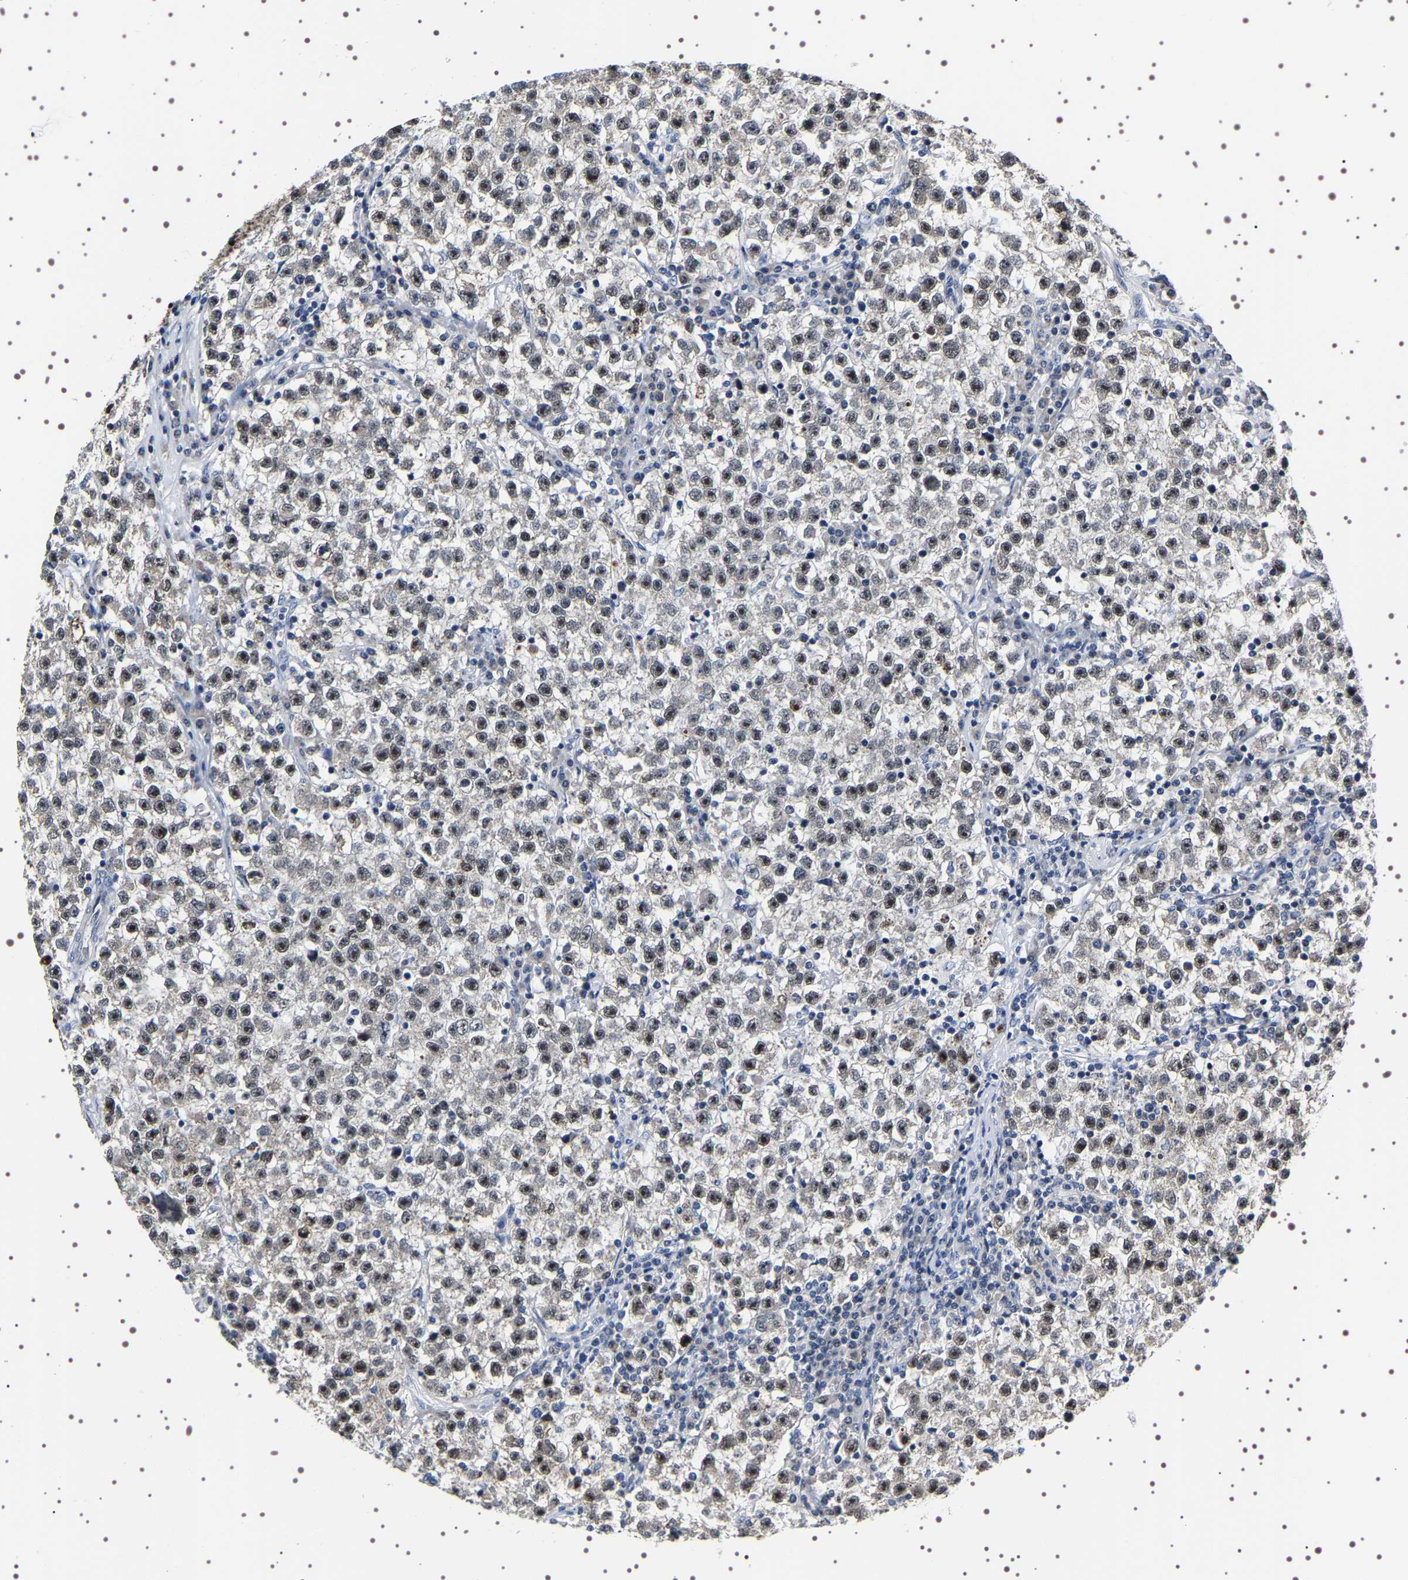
{"staining": {"intensity": "moderate", "quantity": "25%-75%", "location": "nuclear"}, "tissue": "testis cancer", "cell_type": "Tumor cells", "image_type": "cancer", "snomed": [{"axis": "morphology", "description": "Seminoma, NOS"}, {"axis": "topography", "description": "Testis"}], "caption": "Immunohistochemical staining of testis cancer (seminoma) shows medium levels of moderate nuclear protein expression in about 25%-75% of tumor cells.", "gene": "GNL3", "patient": {"sex": "male", "age": 22}}